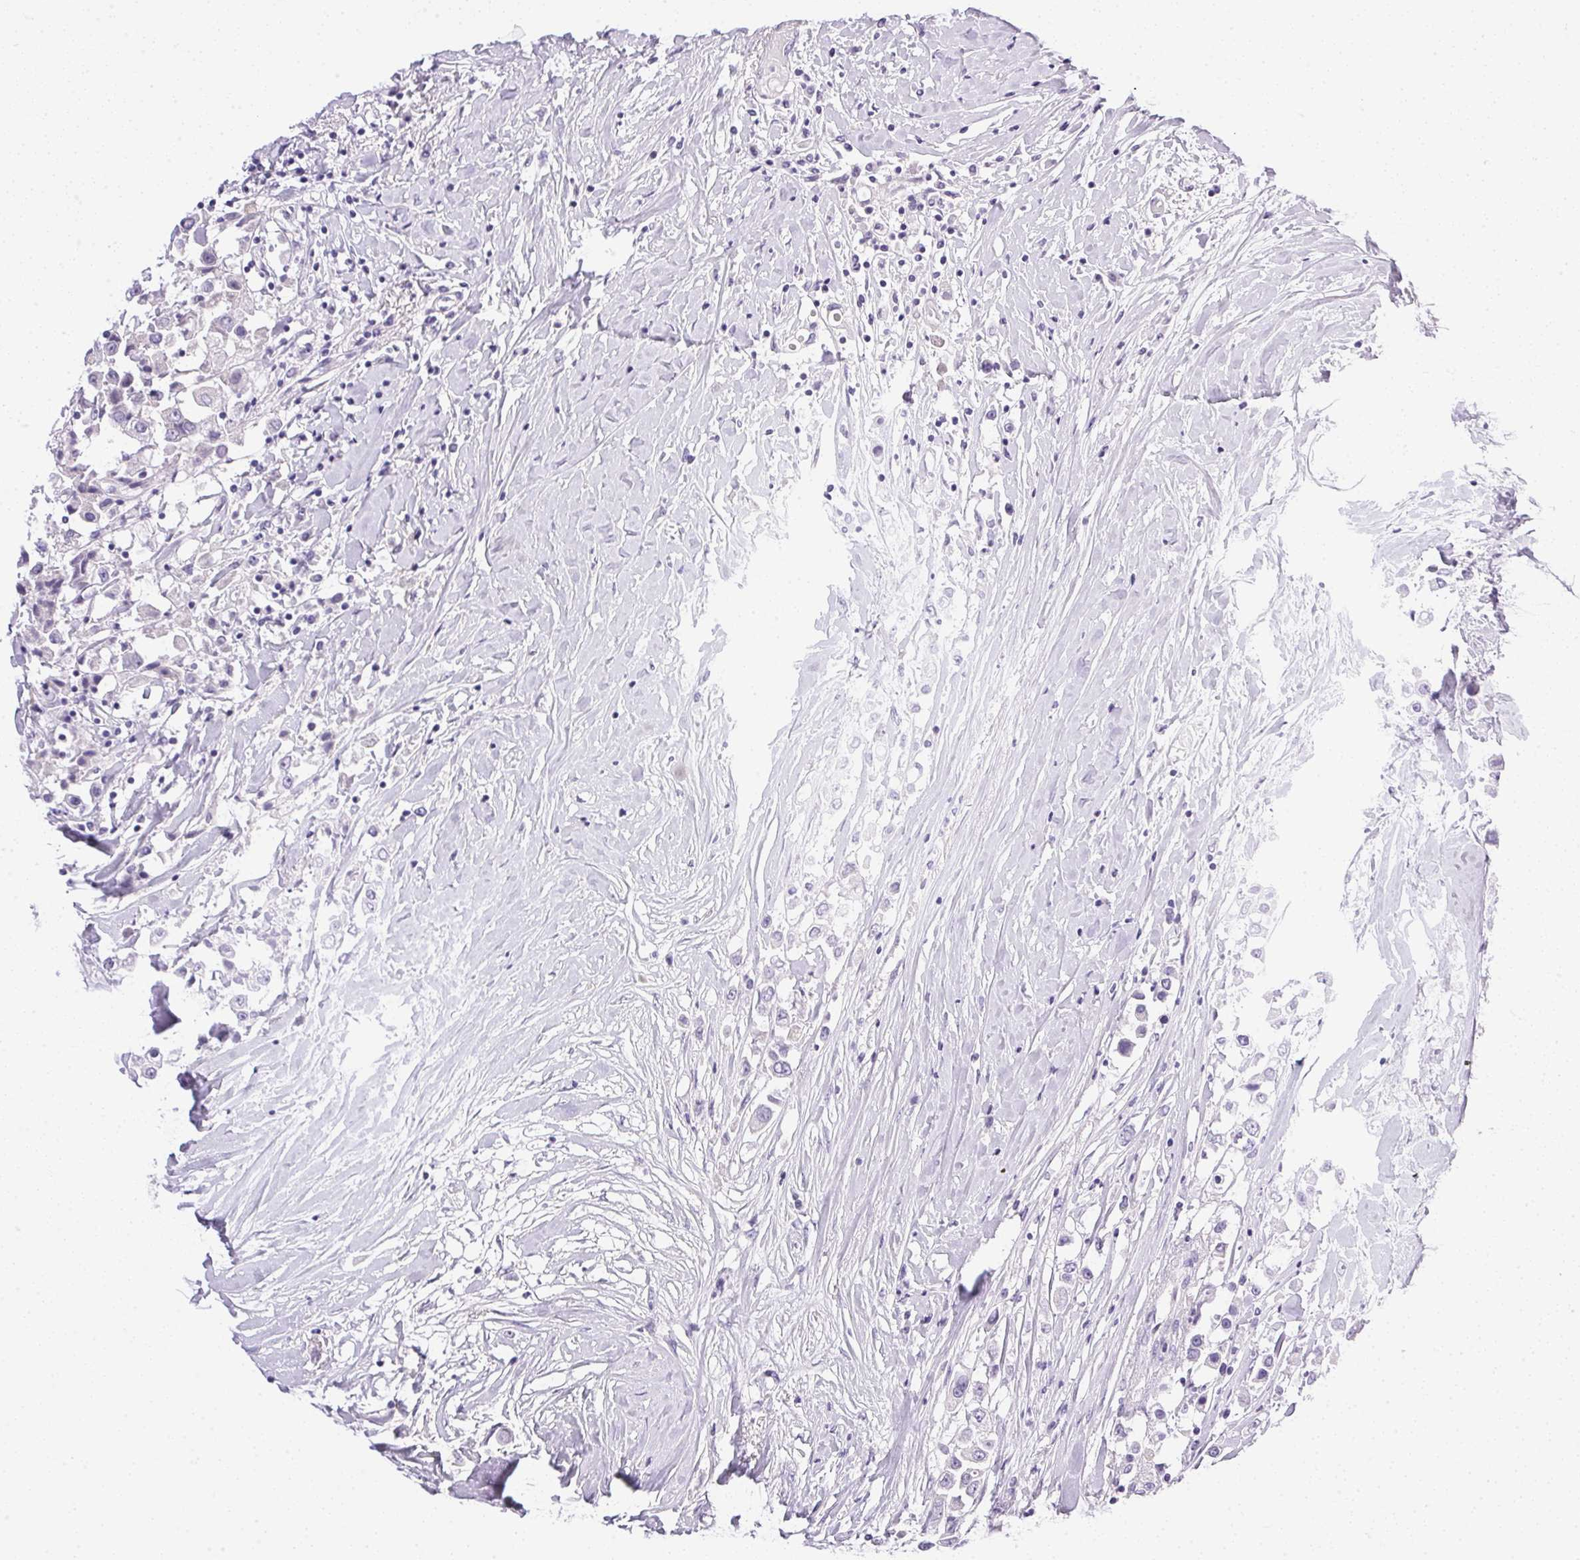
{"staining": {"intensity": "negative", "quantity": "none", "location": "none"}, "tissue": "breast cancer", "cell_type": "Tumor cells", "image_type": "cancer", "snomed": [{"axis": "morphology", "description": "Duct carcinoma"}, {"axis": "topography", "description": "Breast"}], "caption": "Breast infiltrating ductal carcinoma was stained to show a protein in brown. There is no significant positivity in tumor cells.", "gene": "ATP6V0A4", "patient": {"sex": "female", "age": 61}}